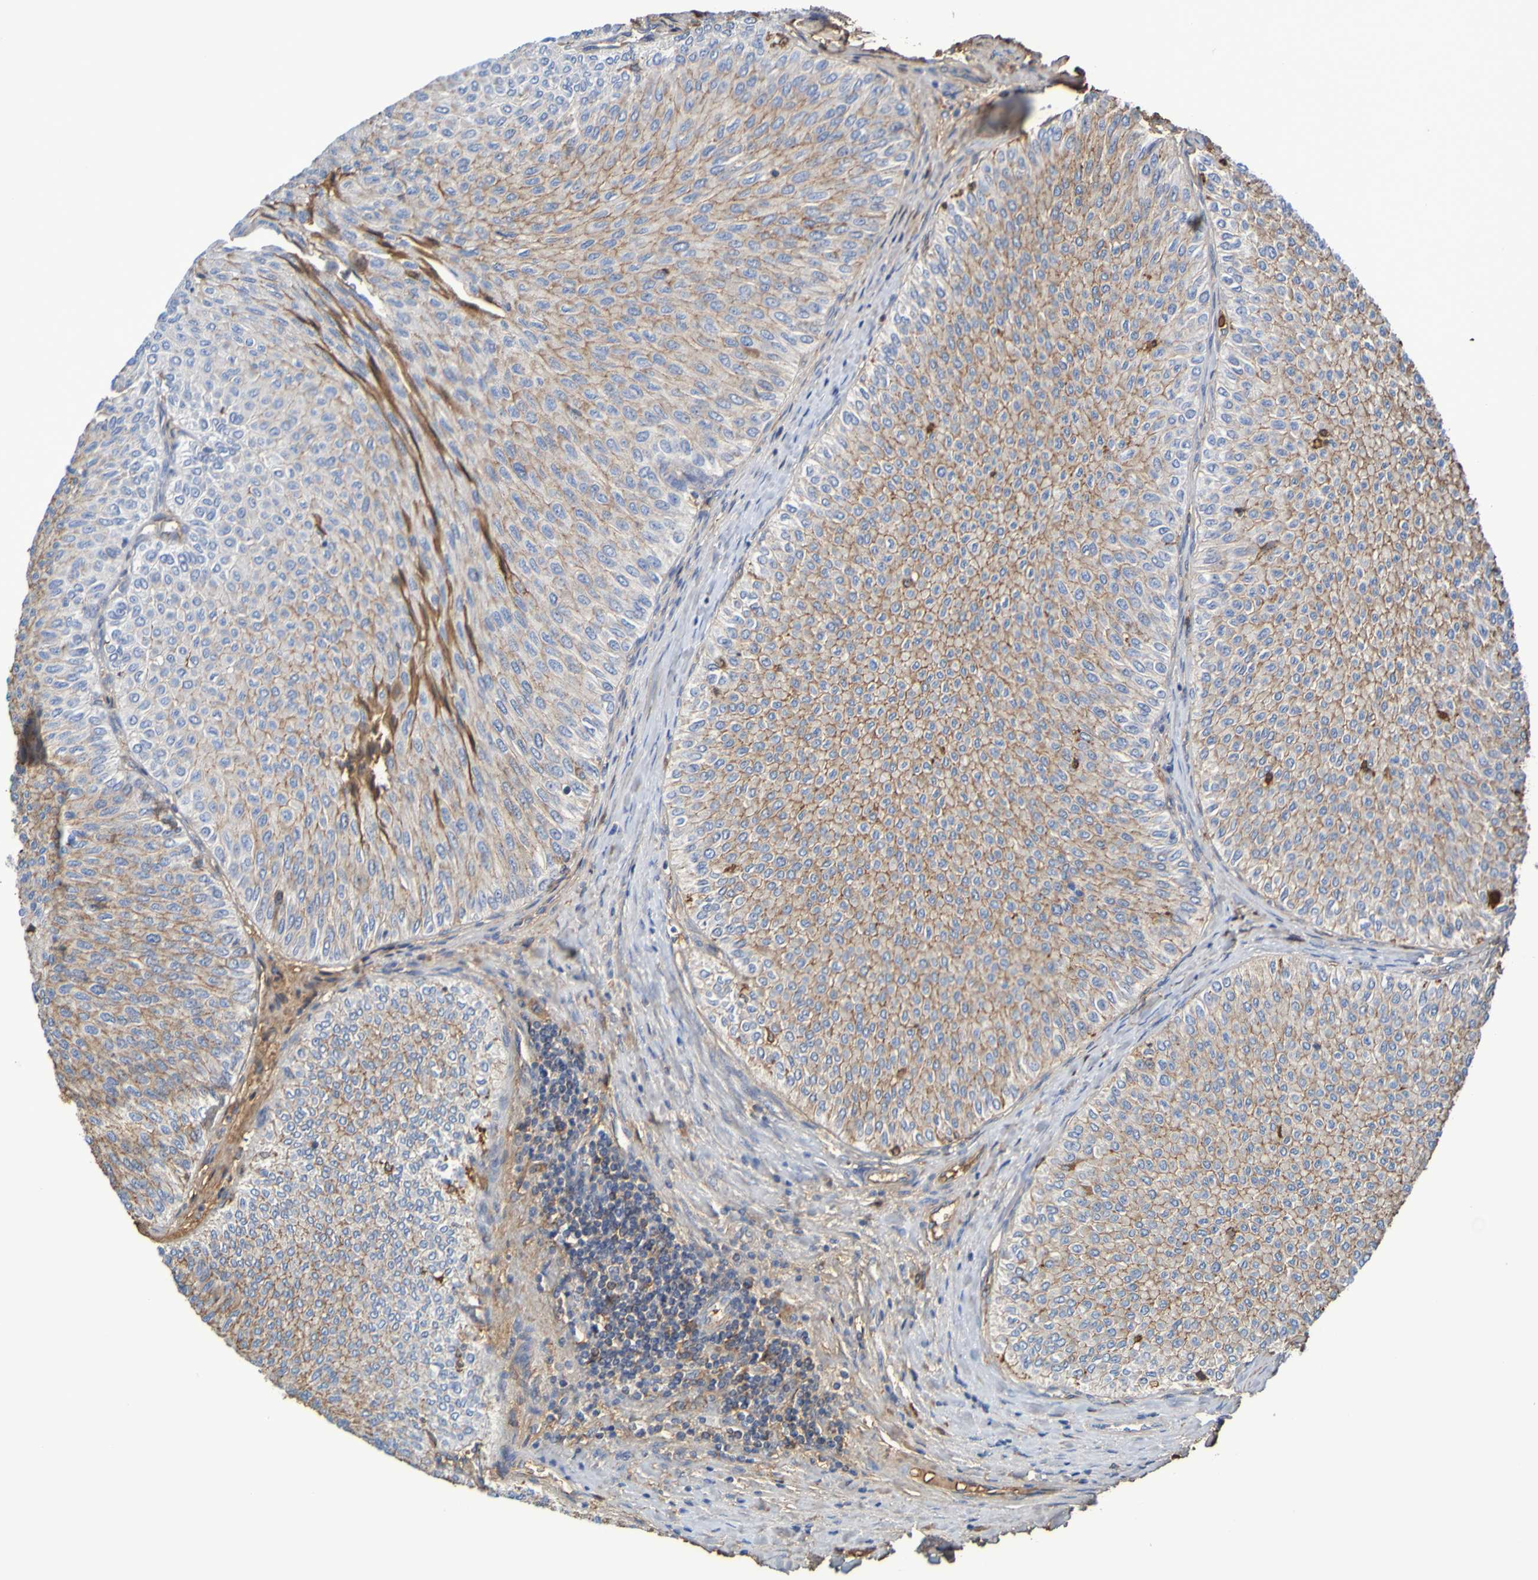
{"staining": {"intensity": "moderate", "quantity": ">75%", "location": "cytoplasmic/membranous"}, "tissue": "urothelial cancer", "cell_type": "Tumor cells", "image_type": "cancer", "snomed": [{"axis": "morphology", "description": "Urothelial carcinoma, Low grade"}, {"axis": "topography", "description": "Urinary bladder"}], "caption": "Tumor cells reveal medium levels of moderate cytoplasmic/membranous expression in about >75% of cells in human low-grade urothelial carcinoma.", "gene": "GAB3", "patient": {"sex": "male", "age": 78}}